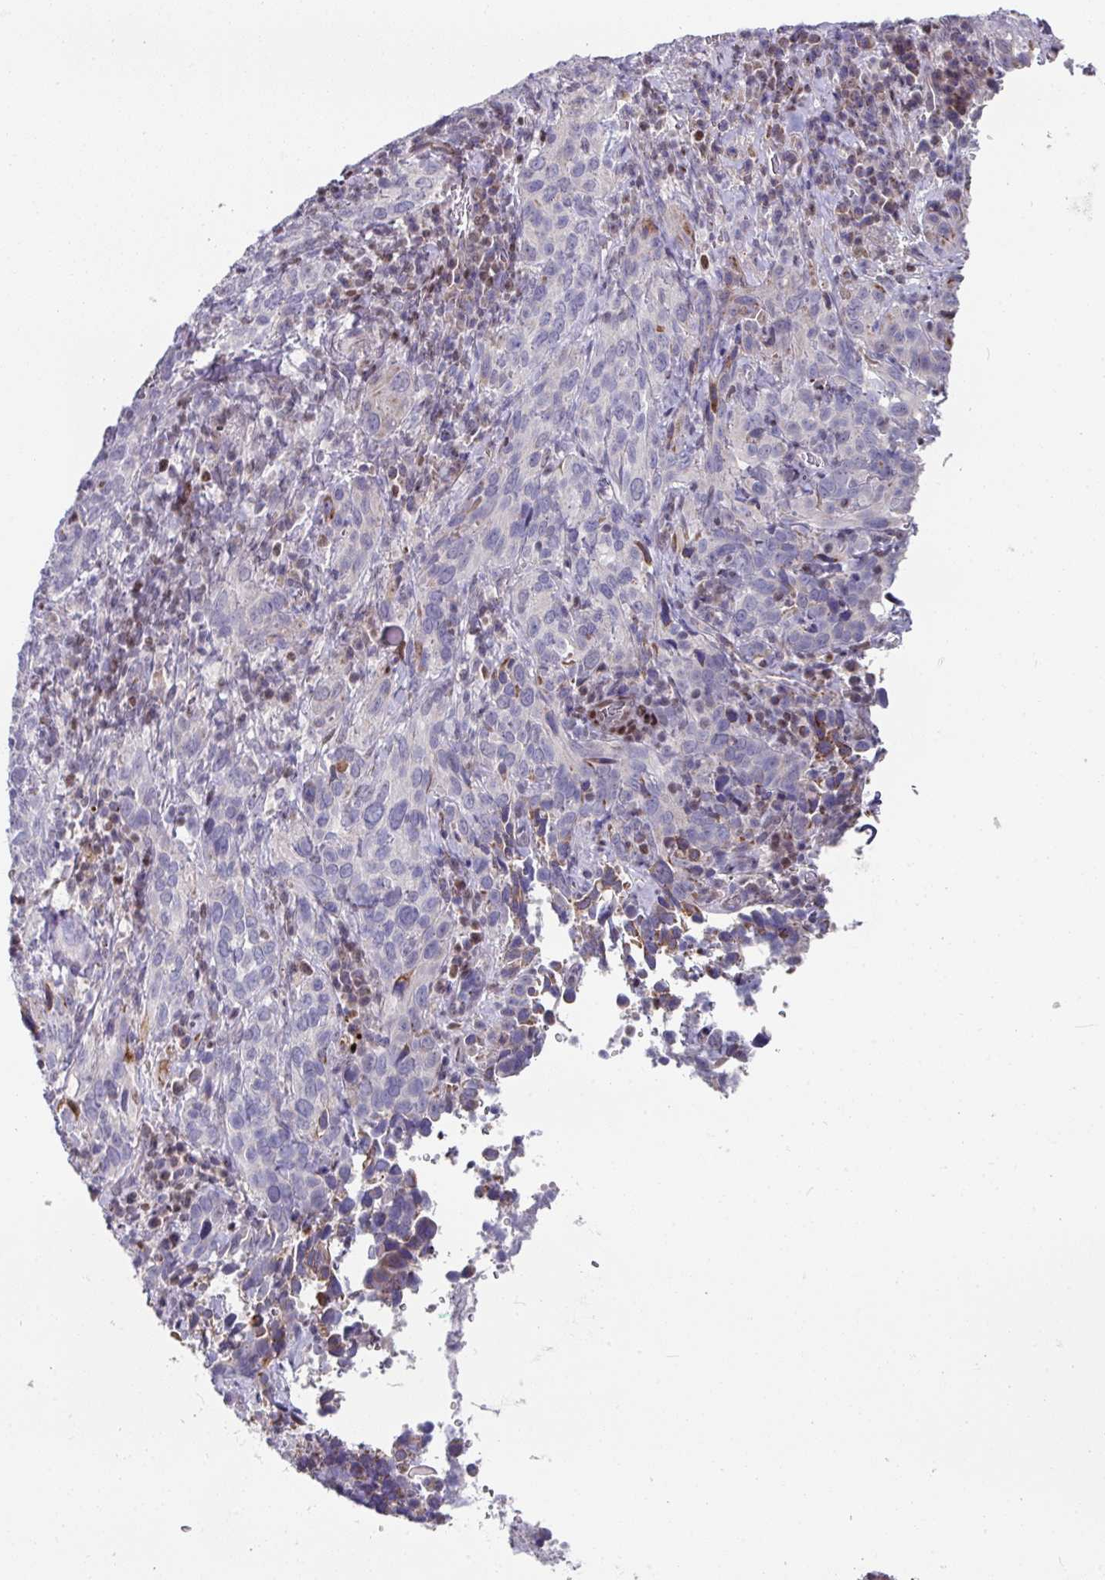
{"staining": {"intensity": "negative", "quantity": "none", "location": "none"}, "tissue": "cervical cancer", "cell_type": "Tumor cells", "image_type": "cancer", "snomed": [{"axis": "morphology", "description": "Squamous cell carcinoma, NOS"}, {"axis": "topography", "description": "Cervix"}], "caption": "Immunohistochemical staining of cervical squamous cell carcinoma shows no significant expression in tumor cells. (DAB (3,3'-diaminobenzidine) immunohistochemistry with hematoxylin counter stain).", "gene": "CBX7", "patient": {"sex": "female", "age": 51}}